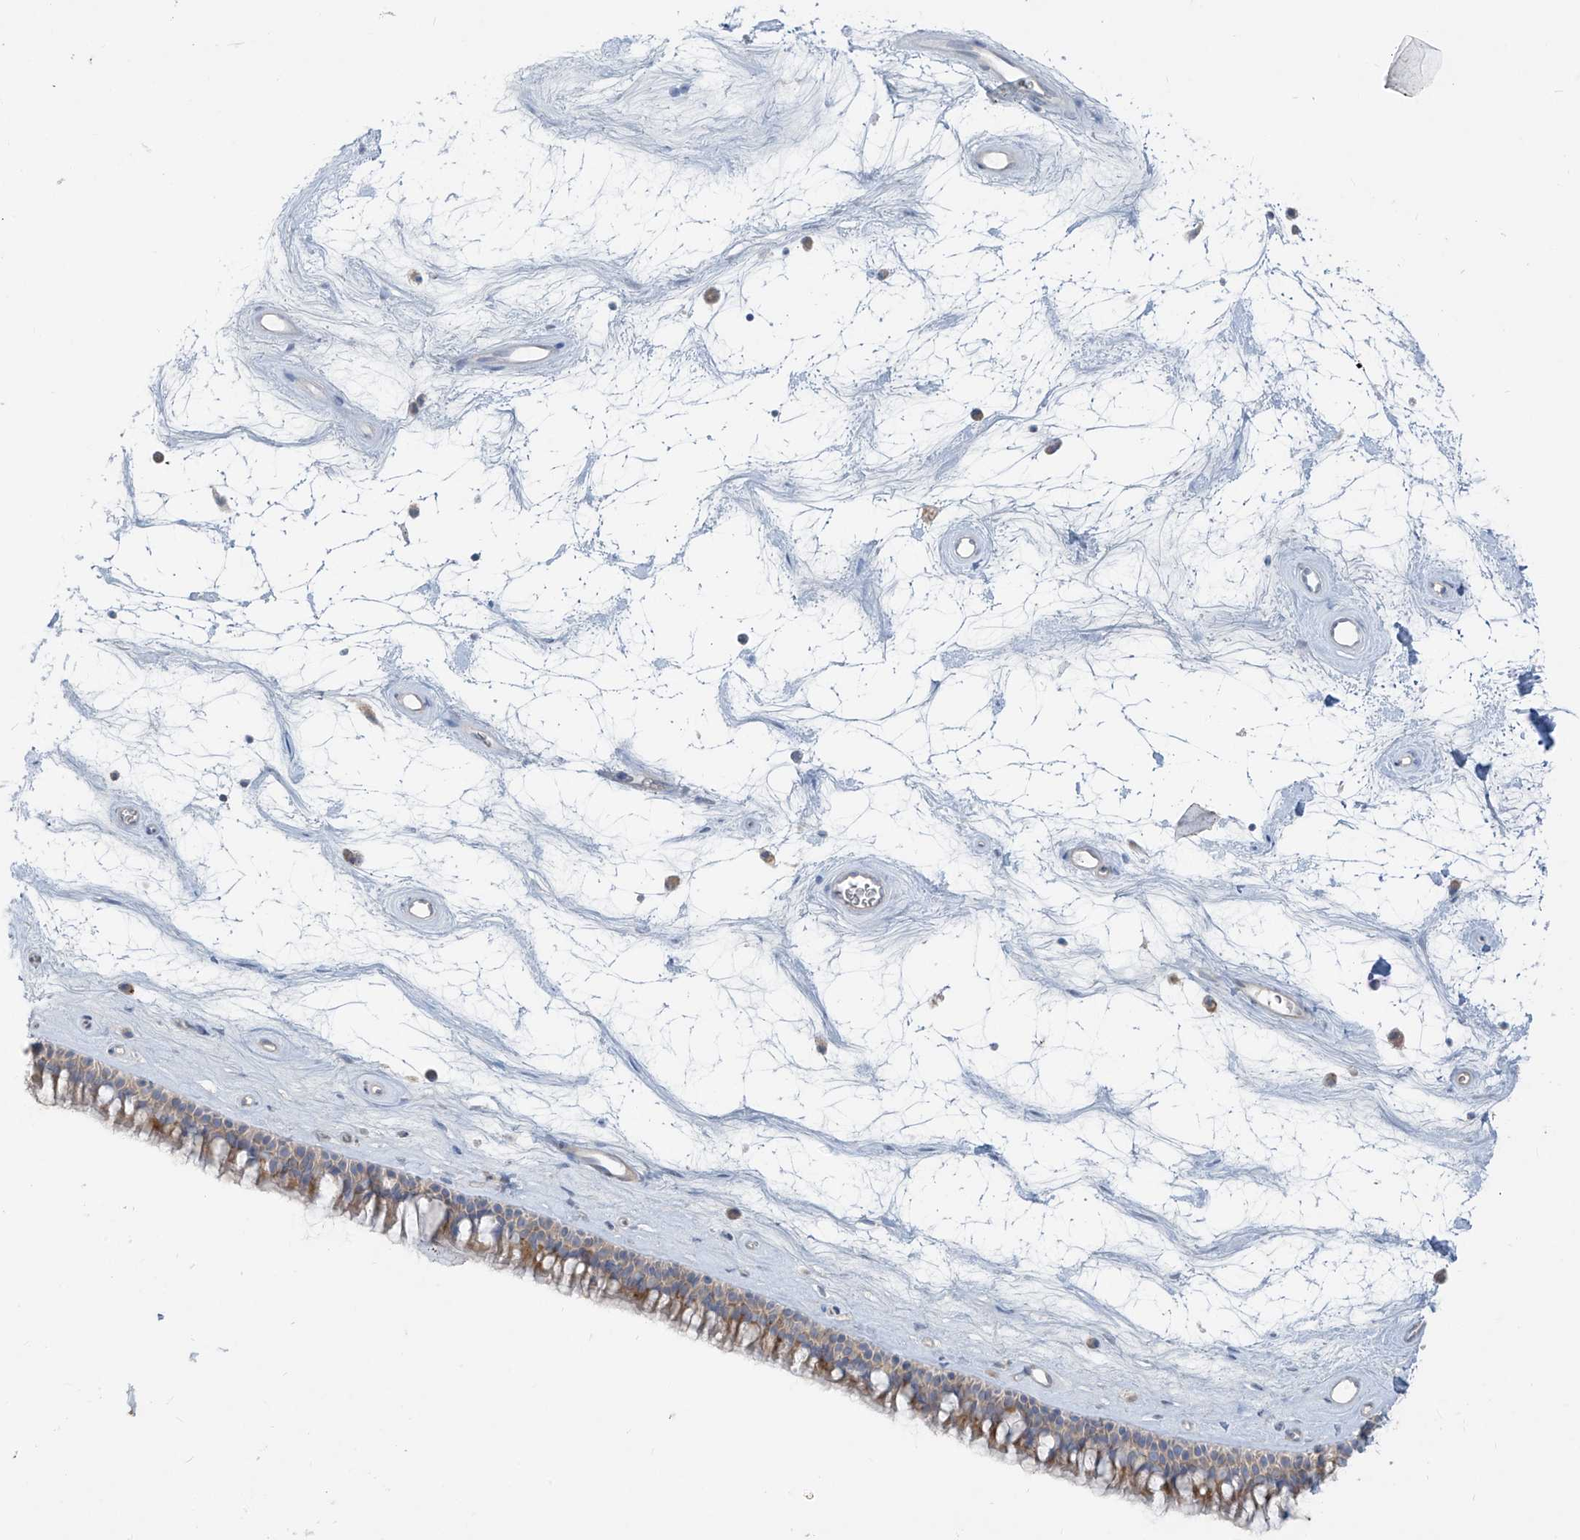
{"staining": {"intensity": "moderate", "quantity": "25%-75%", "location": "cytoplasmic/membranous"}, "tissue": "nasopharynx", "cell_type": "Respiratory epithelial cells", "image_type": "normal", "snomed": [{"axis": "morphology", "description": "Normal tissue, NOS"}, {"axis": "topography", "description": "Nasopharynx"}], "caption": "Immunohistochemical staining of benign nasopharynx demonstrates medium levels of moderate cytoplasmic/membranous staining in approximately 25%-75% of respiratory epithelial cells.", "gene": "DGKQ", "patient": {"sex": "male", "age": 64}}